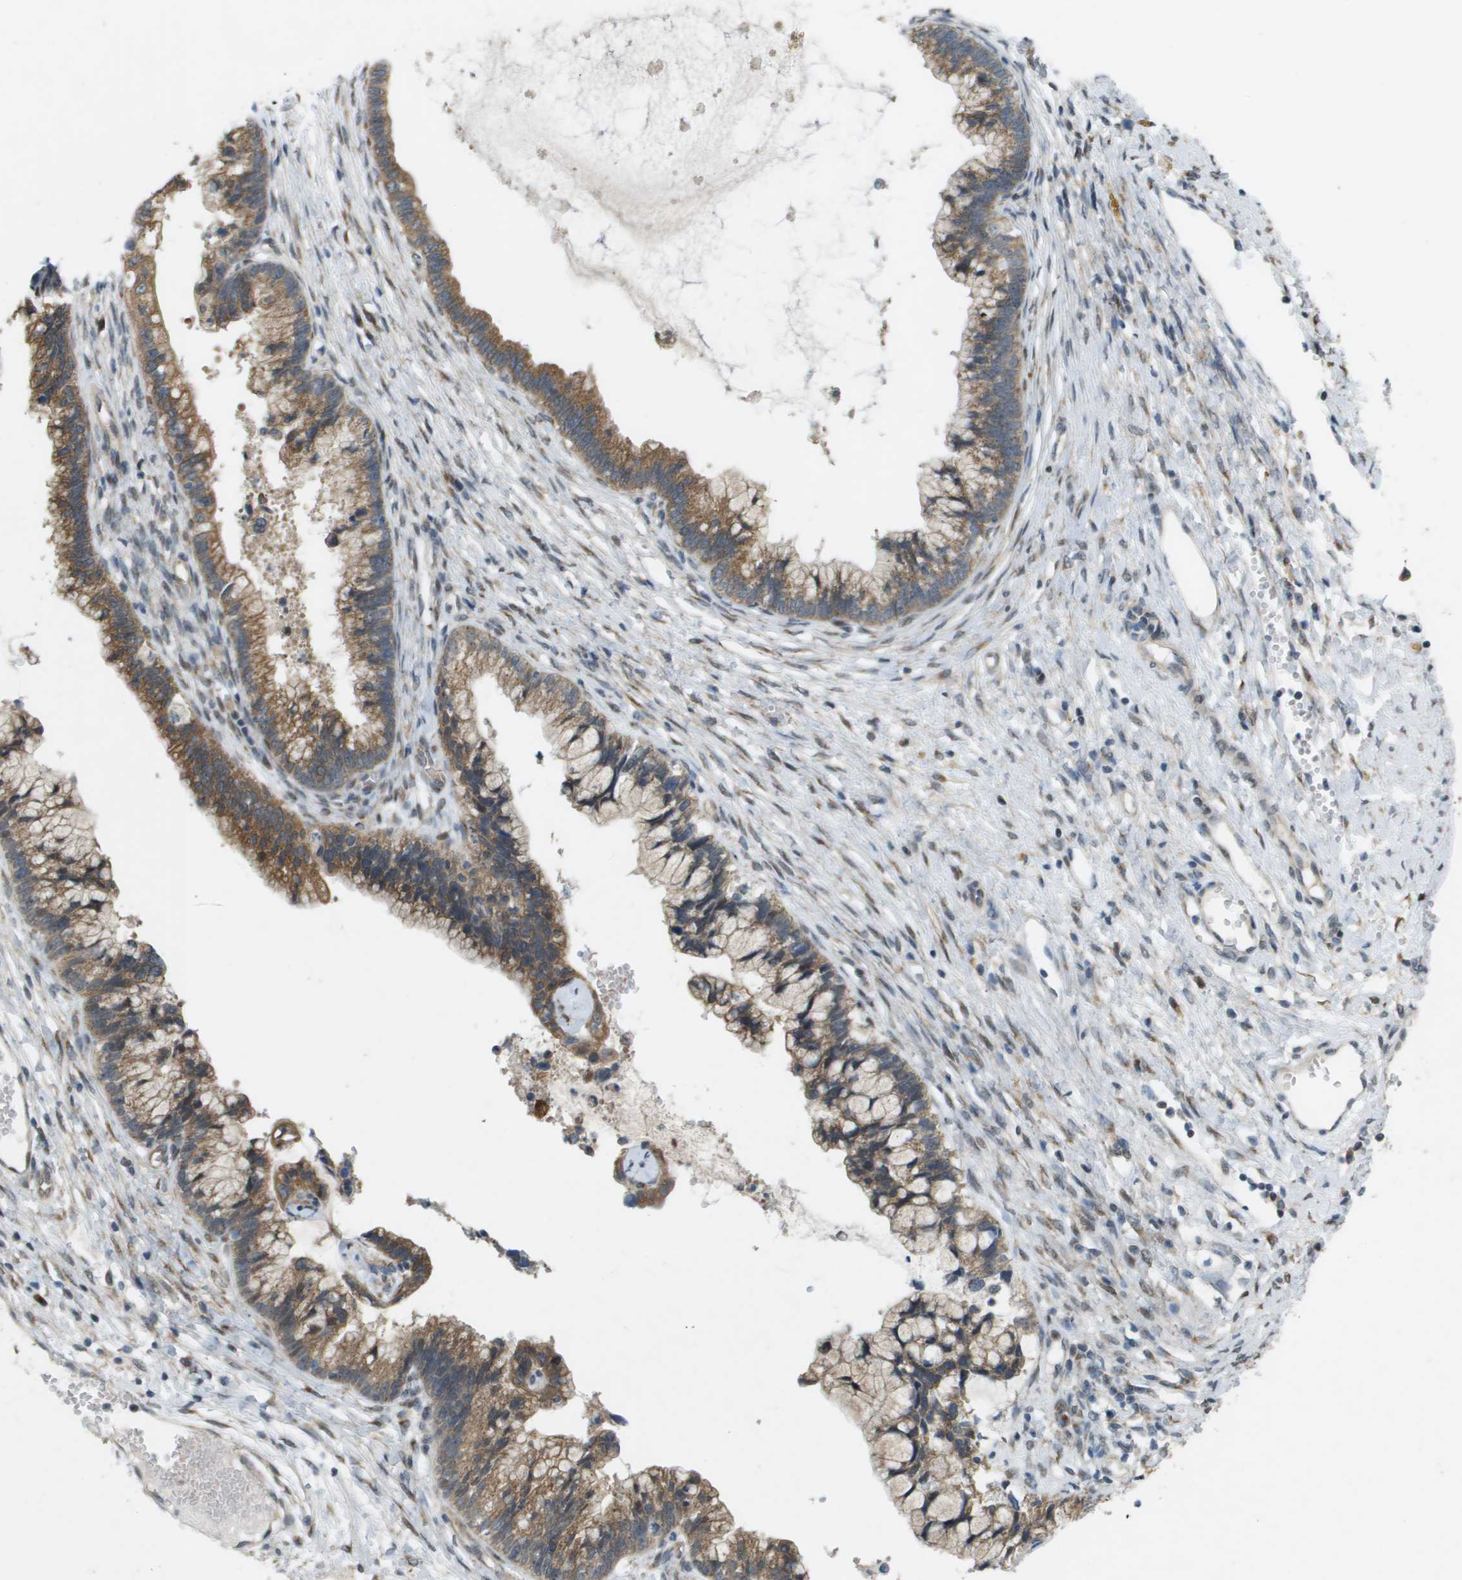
{"staining": {"intensity": "moderate", "quantity": ">75%", "location": "cytoplasmic/membranous"}, "tissue": "cervical cancer", "cell_type": "Tumor cells", "image_type": "cancer", "snomed": [{"axis": "morphology", "description": "Adenocarcinoma, NOS"}, {"axis": "topography", "description": "Cervix"}], "caption": "IHC (DAB) staining of human cervical cancer (adenocarcinoma) displays moderate cytoplasmic/membranous protein expression in about >75% of tumor cells.", "gene": "IFNLR1", "patient": {"sex": "female", "age": 44}}